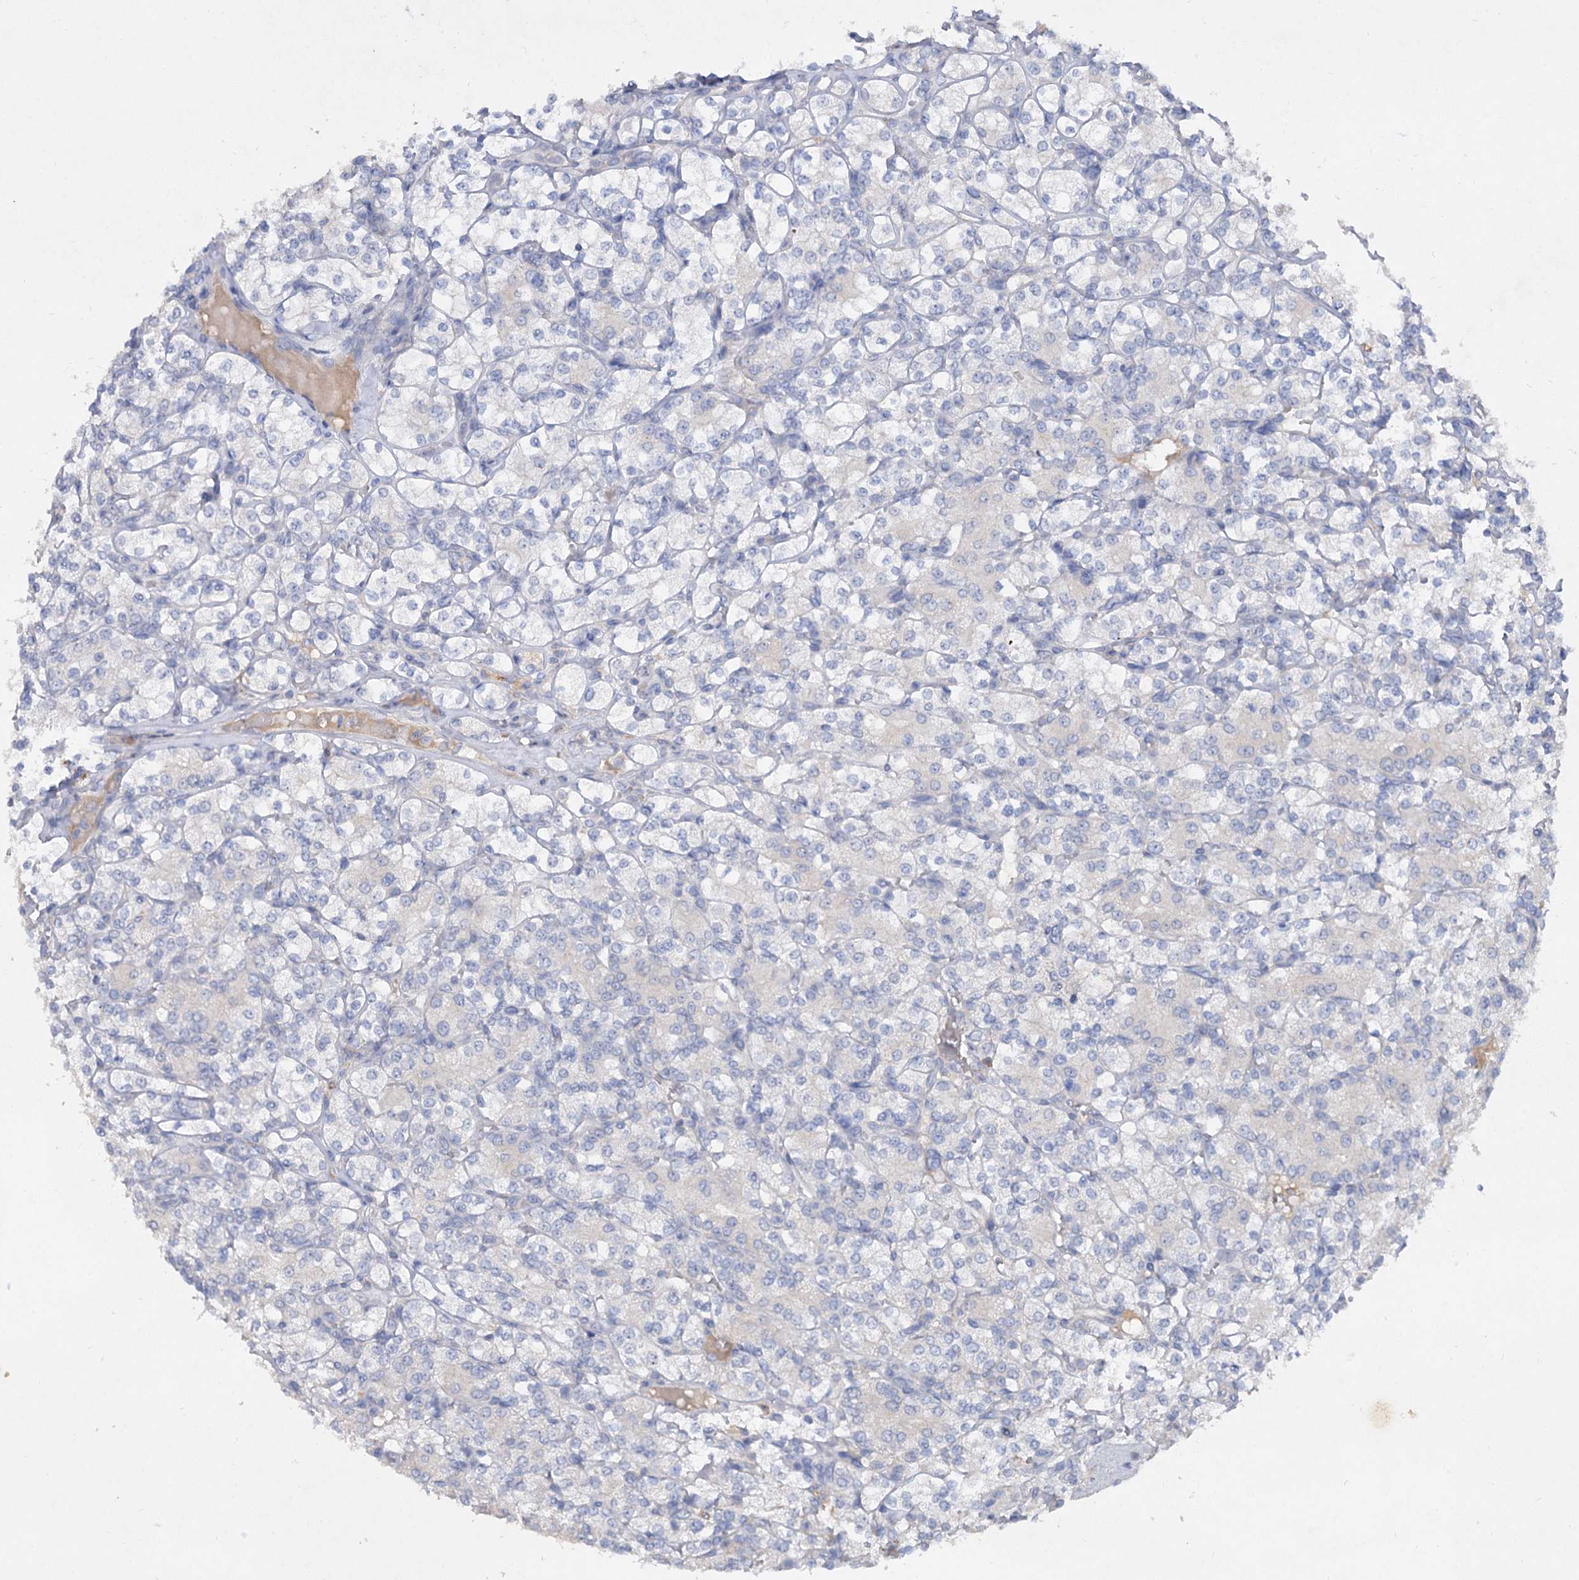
{"staining": {"intensity": "negative", "quantity": "none", "location": "none"}, "tissue": "renal cancer", "cell_type": "Tumor cells", "image_type": "cancer", "snomed": [{"axis": "morphology", "description": "Adenocarcinoma, NOS"}, {"axis": "topography", "description": "Kidney"}], "caption": "Protein analysis of renal cancer (adenocarcinoma) demonstrates no significant expression in tumor cells. (Brightfield microscopy of DAB (3,3'-diaminobenzidine) IHC at high magnification).", "gene": "ATP4A", "patient": {"sex": "male", "age": 77}}